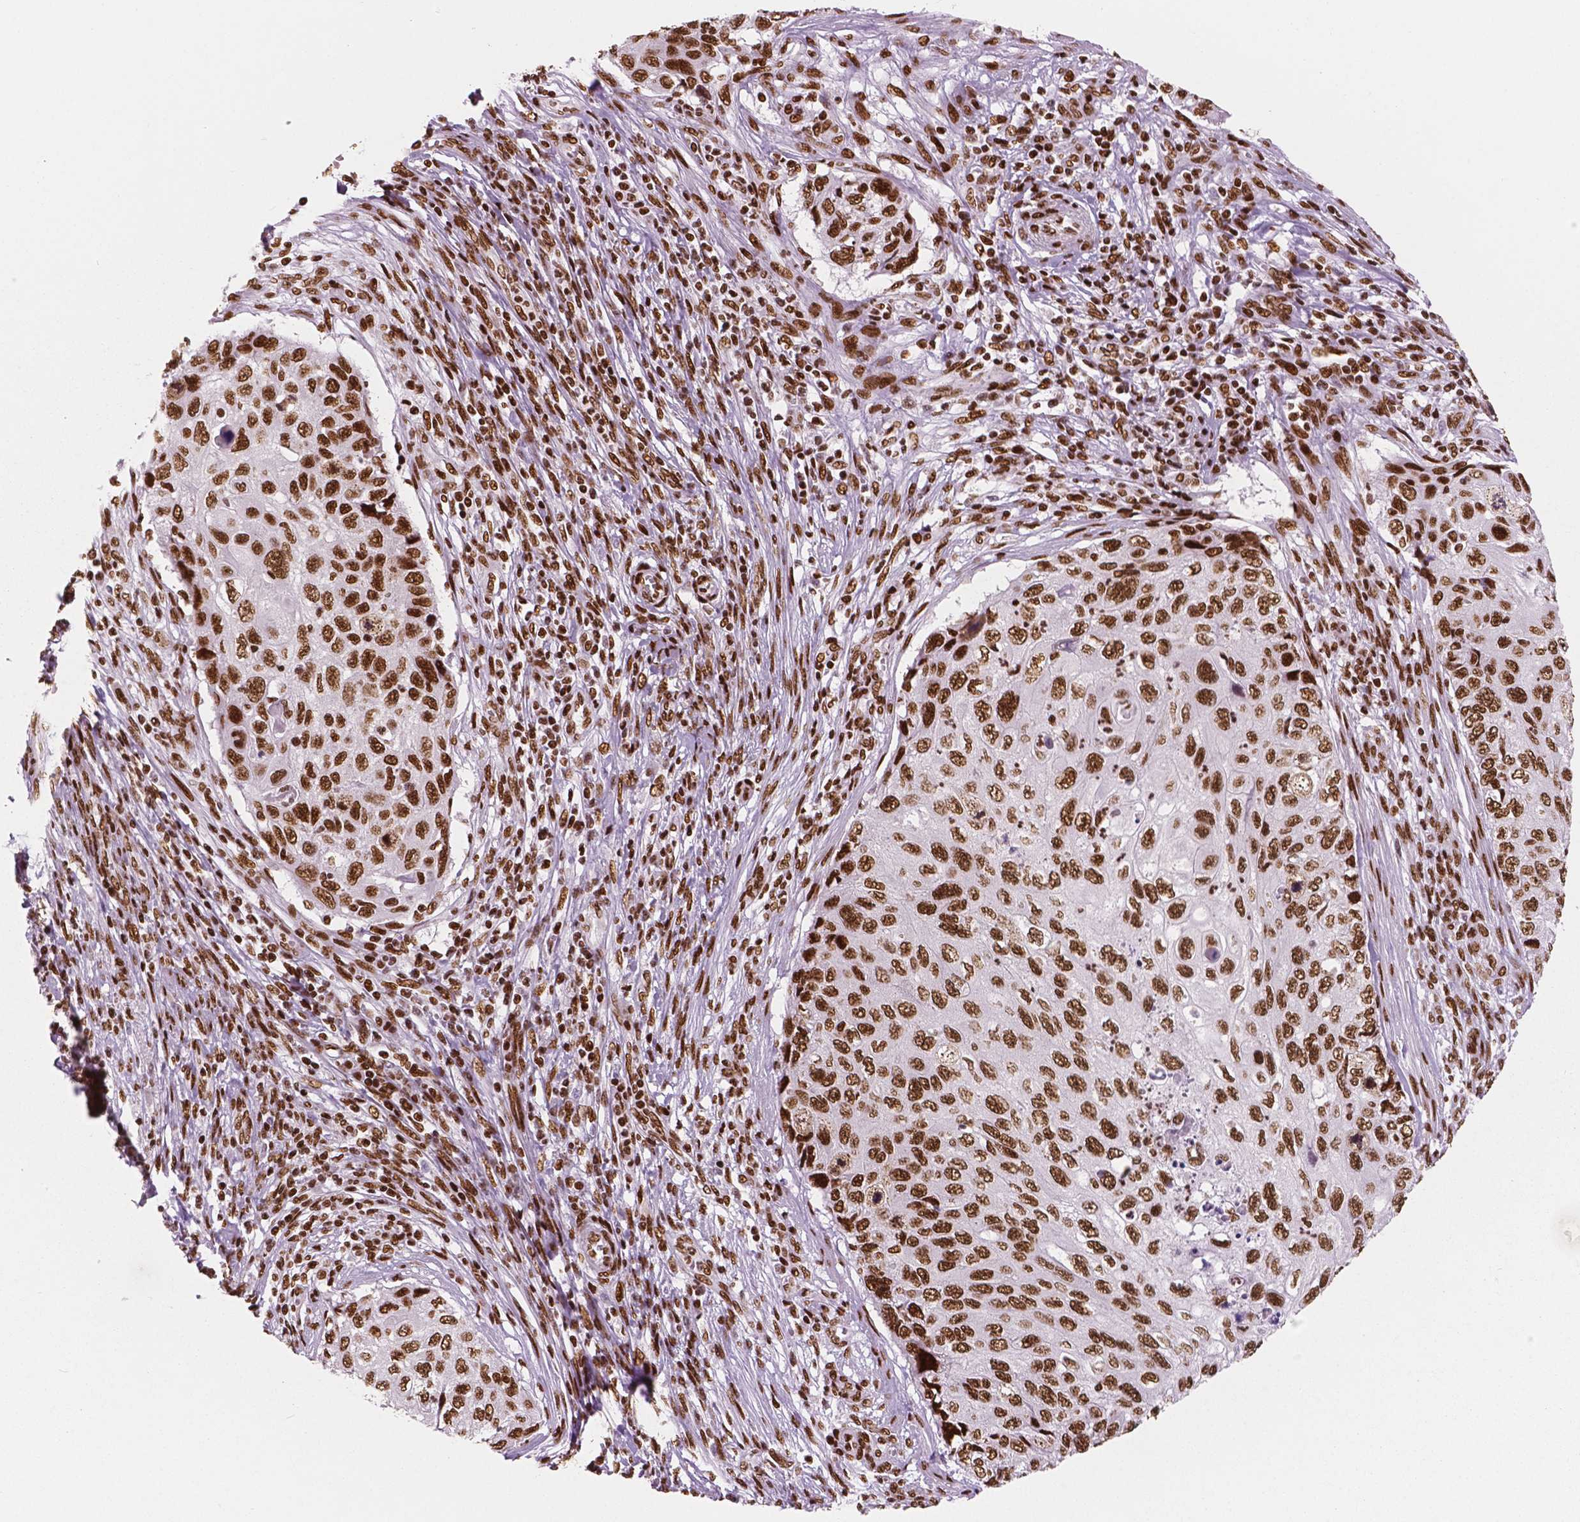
{"staining": {"intensity": "strong", "quantity": ">75%", "location": "nuclear"}, "tissue": "cervical cancer", "cell_type": "Tumor cells", "image_type": "cancer", "snomed": [{"axis": "morphology", "description": "Squamous cell carcinoma, NOS"}, {"axis": "topography", "description": "Cervix"}], "caption": "A brown stain labels strong nuclear expression of a protein in human cervical cancer tumor cells. The staining is performed using DAB (3,3'-diaminobenzidine) brown chromogen to label protein expression. The nuclei are counter-stained blue using hematoxylin.", "gene": "BRD4", "patient": {"sex": "female", "age": 70}}